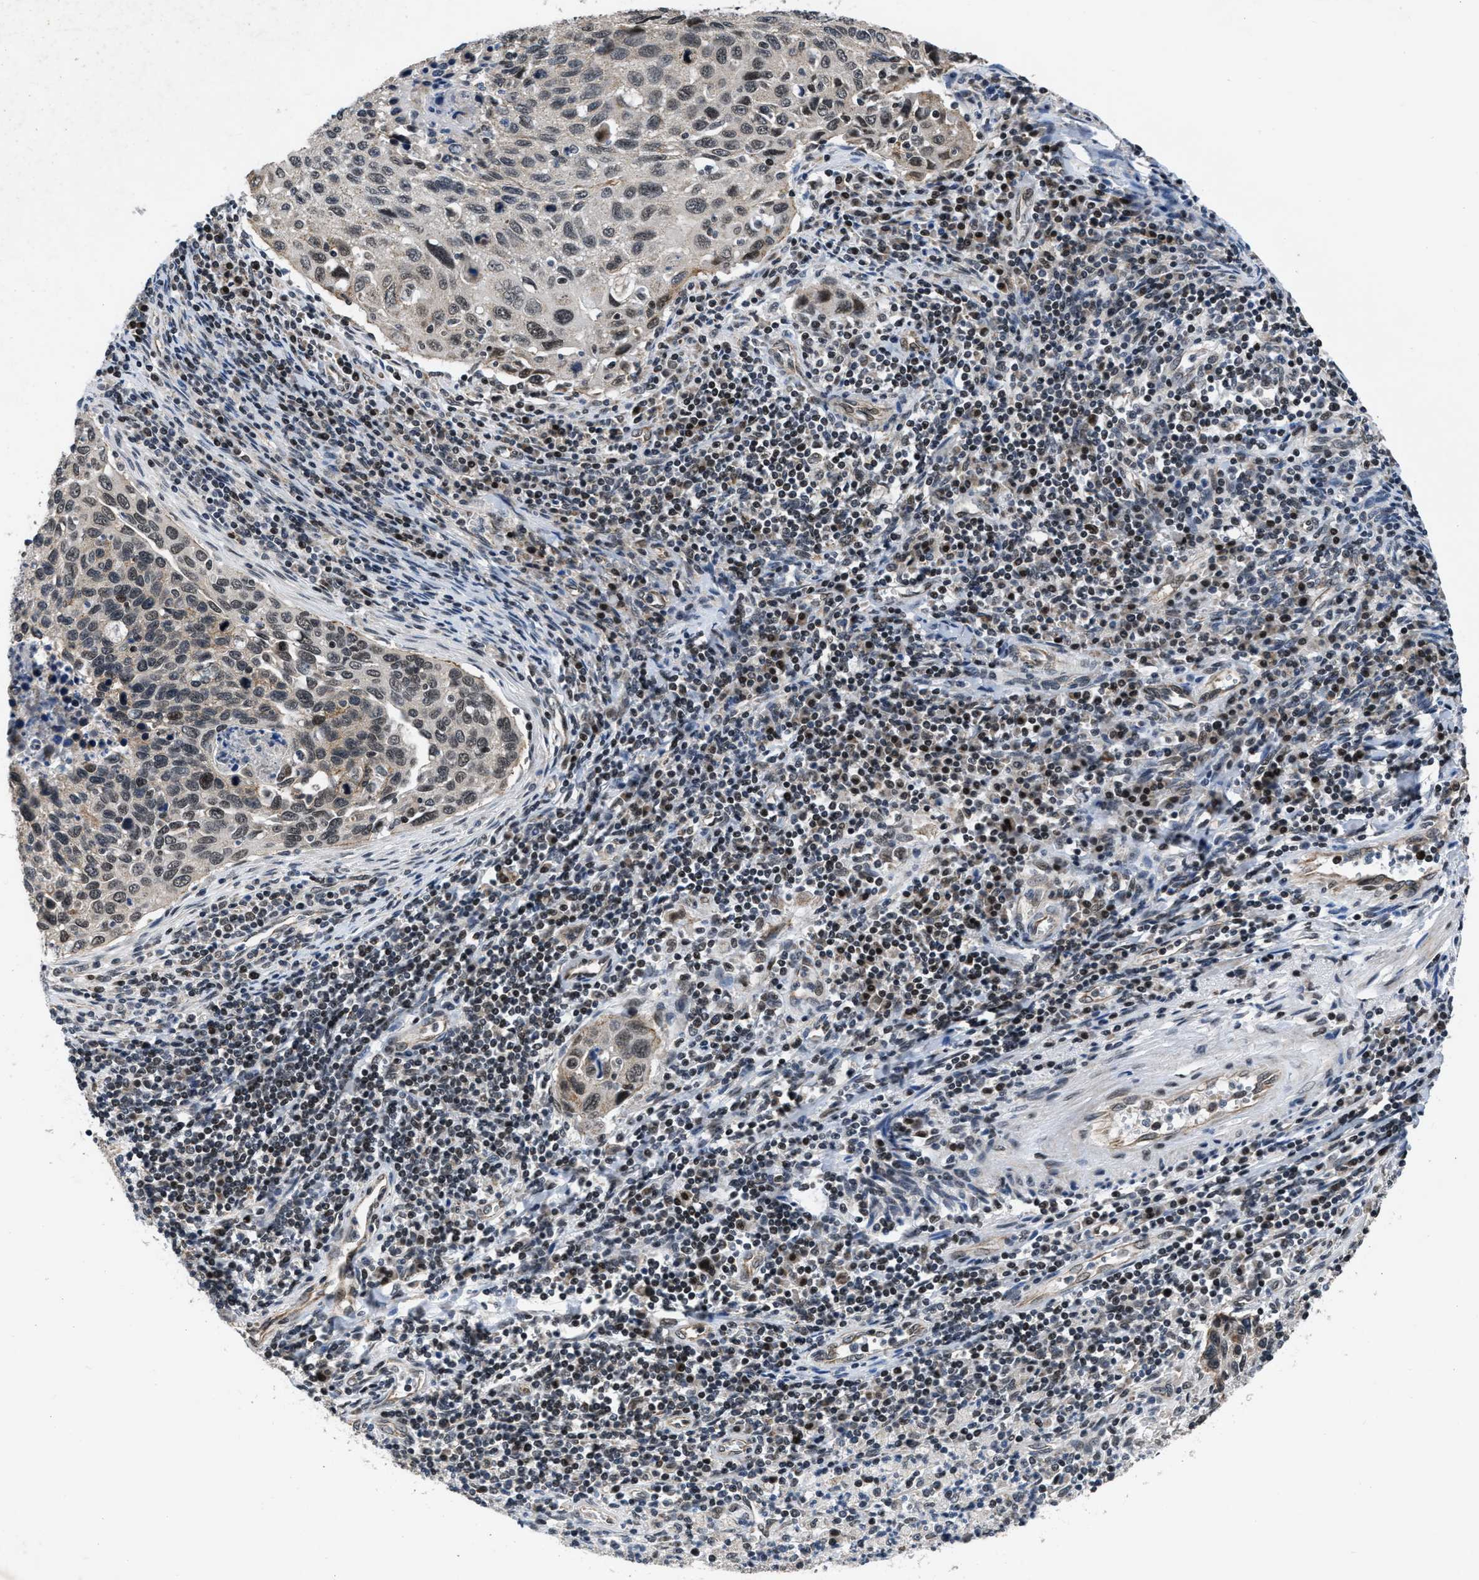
{"staining": {"intensity": "weak", "quantity": "25%-75%", "location": "nuclear"}, "tissue": "cervical cancer", "cell_type": "Tumor cells", "image_type": "cancer", "snomed": [{"axis": "morphology", "description": "Squamous cell carcinoma, NOS"}, {"axis": "topography", "description": "Cervix"}], "caption": "Cervical cancer was stained to show a protein in brown. There is low levels of weak nuclear positivity in about 25%-75% of tumor cells.", "gene": "ZNHIT1", "patient": {"sex": "female", "age": 53}}